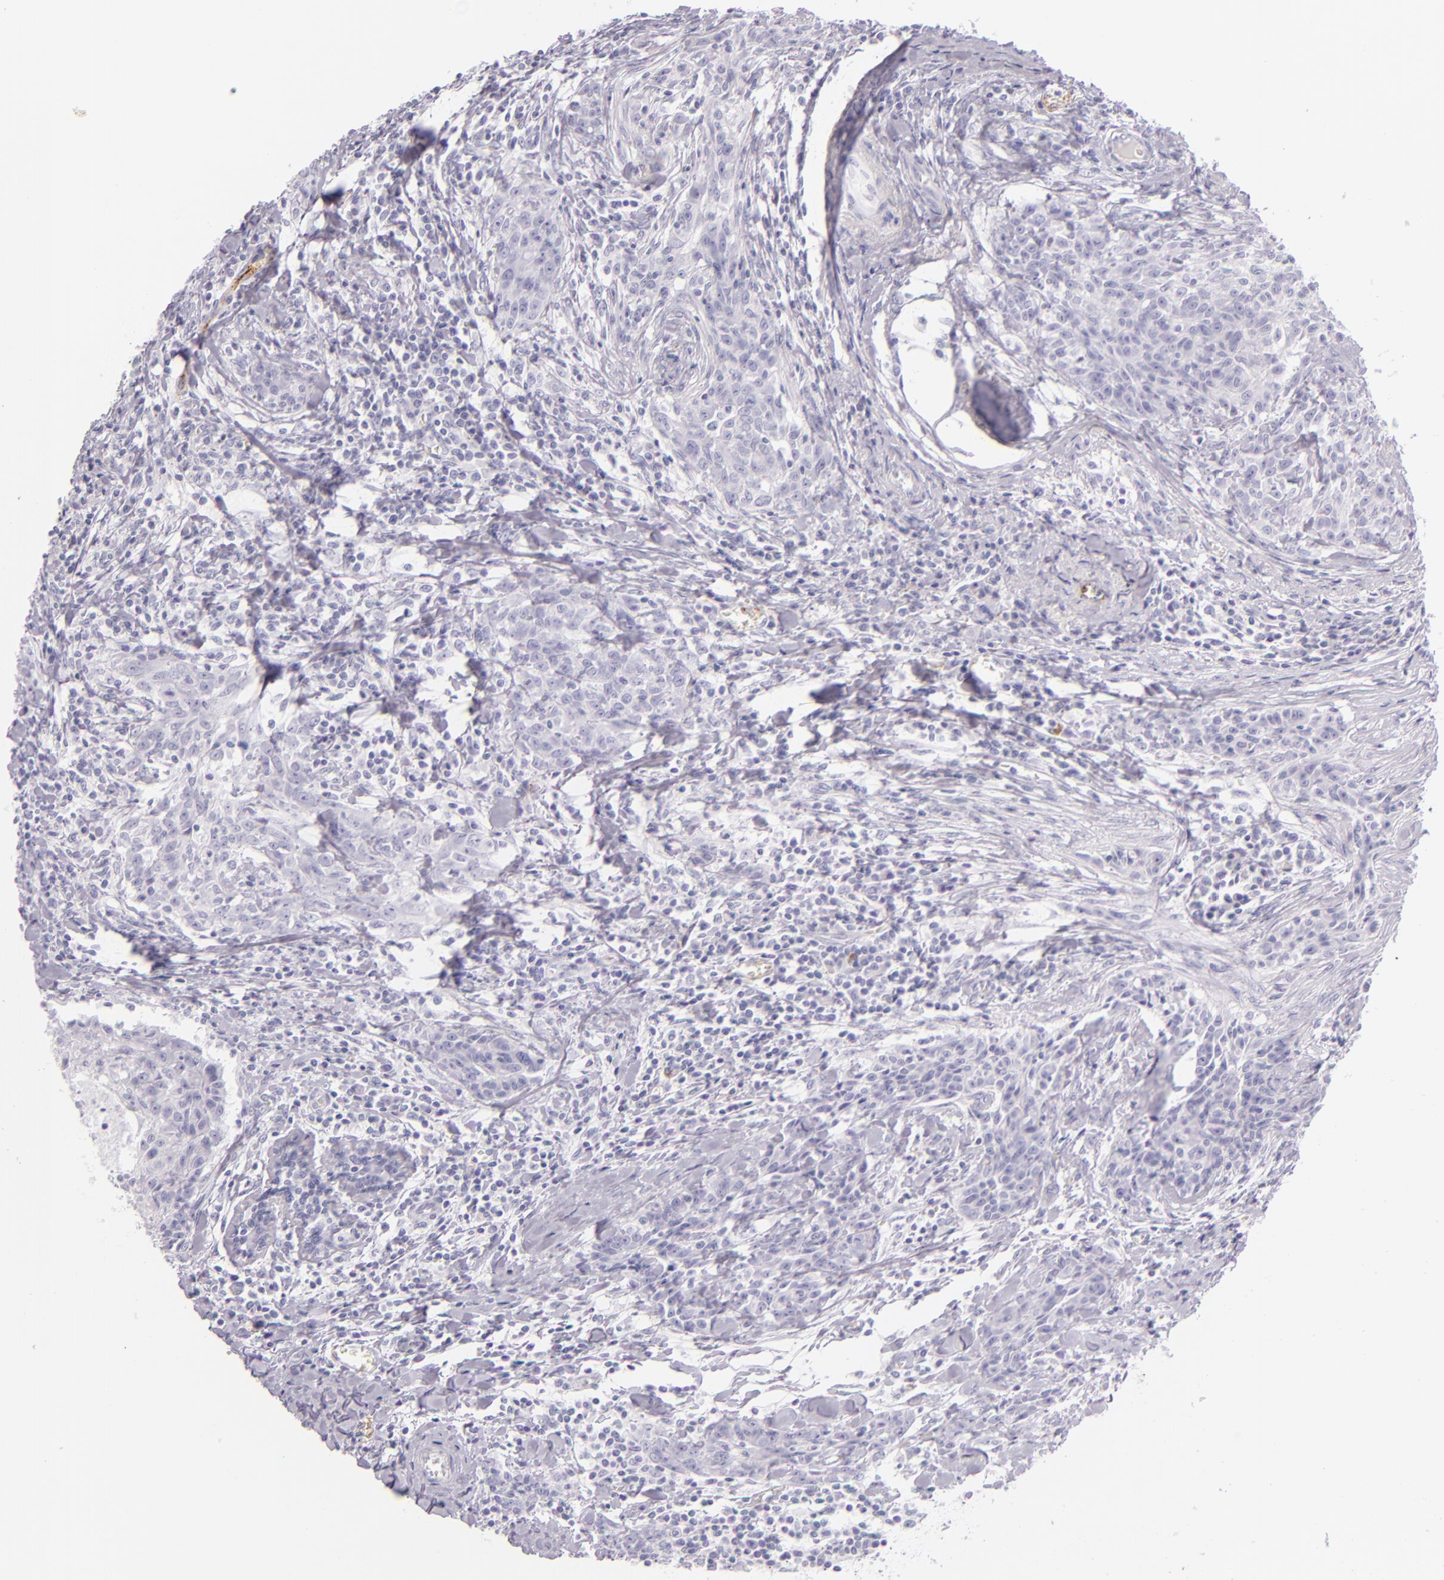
{"staining": {"intensity": "negative", "quantity": "none", "location": "none"}, "tissue": "breast cancer", "cell_type": "Tumor cells", "image_type": "cancer", "snomed": [{"axis": "morphology", "description": "Duct carcinoma"}, {"axis": "topography", "description": "Breast"}], "caption": "Breast invasive ductal carcinoma stained for a protein using immunohistochemistry (IHC) displays no staining tumor cells.", "gene": "SELP", "patient": {"sex": "female", "age": 50}}